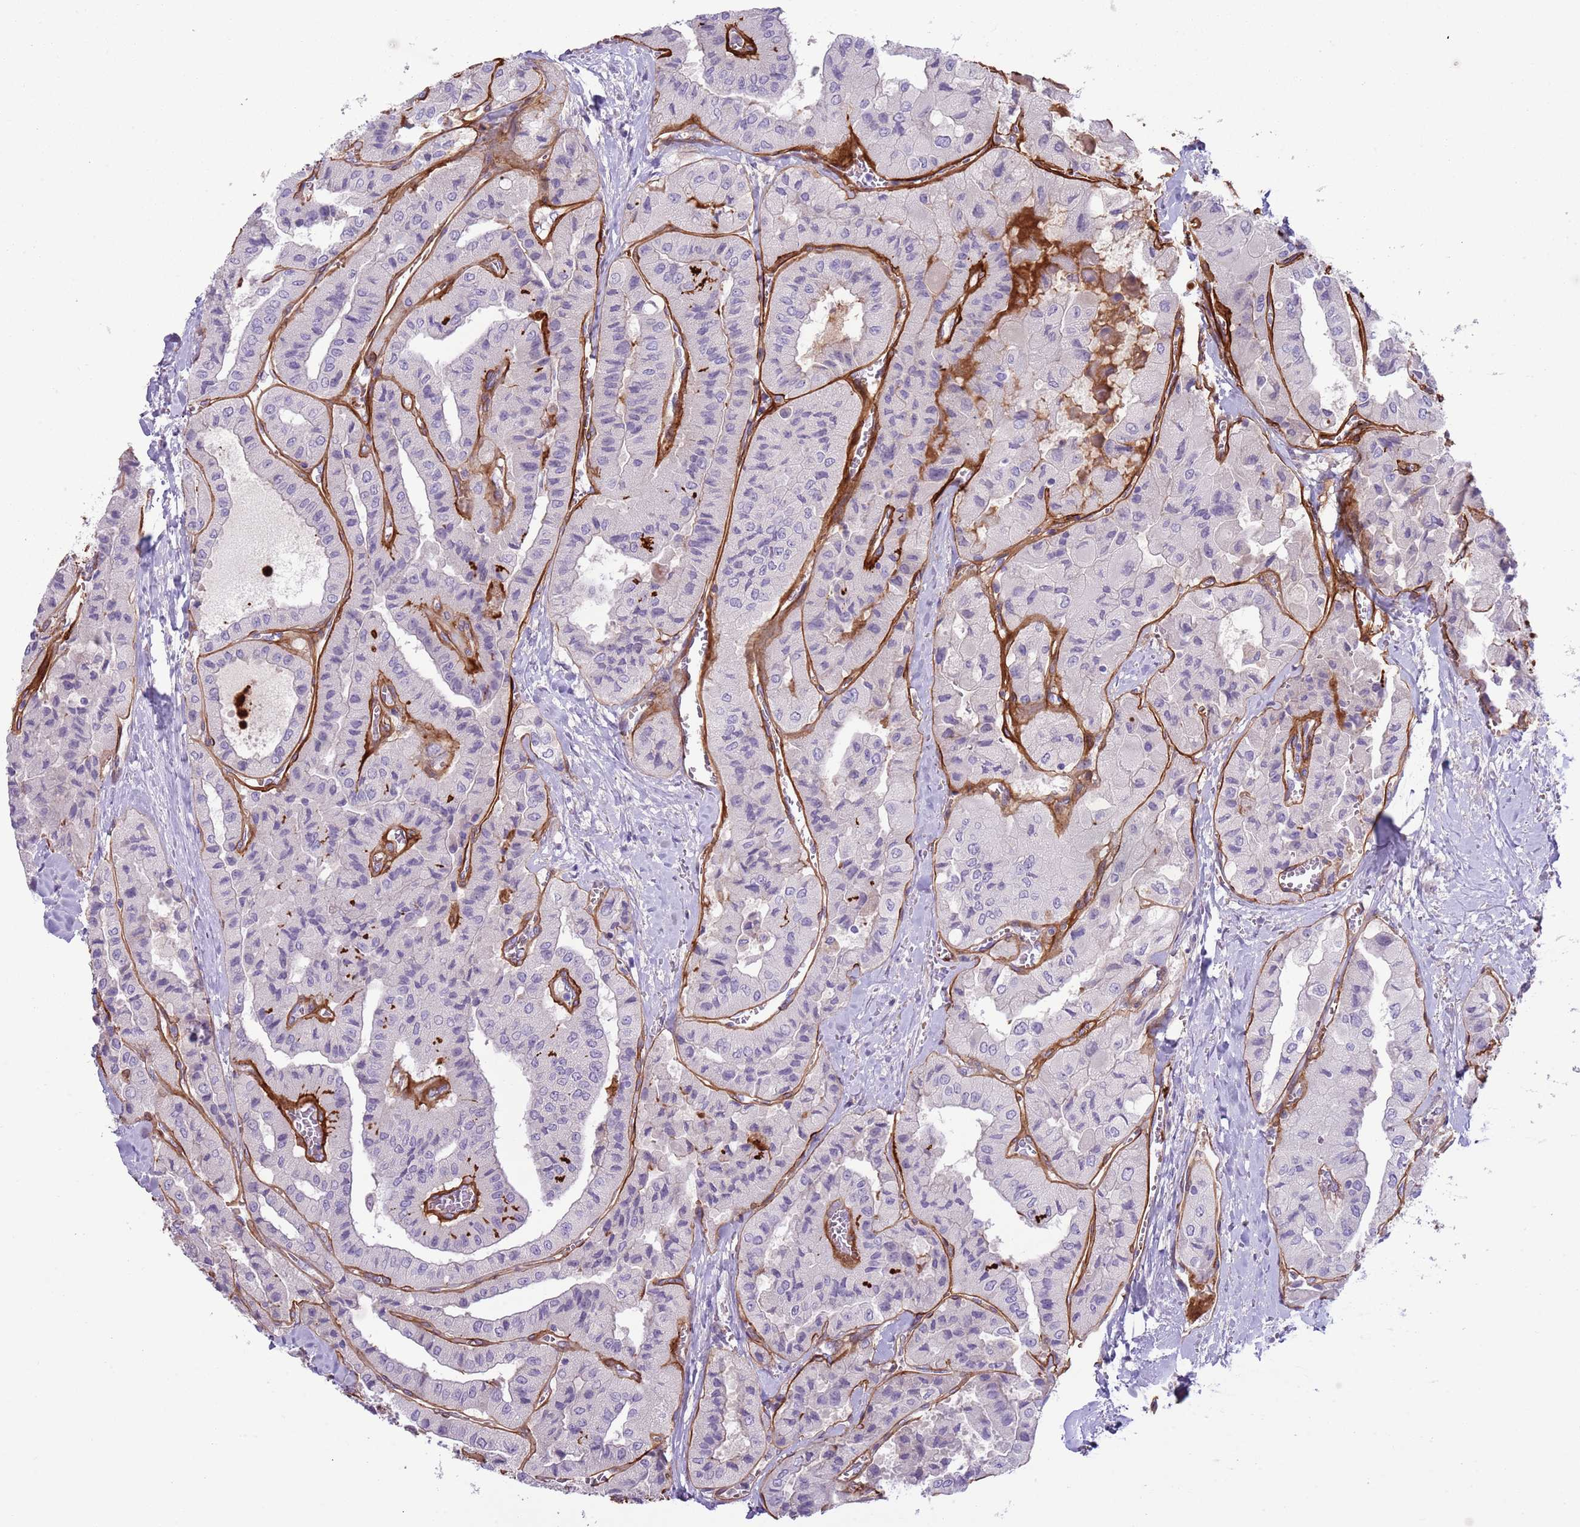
{"staining": {"intensity": "negative", "quantity": "none", "location": "none"}, "tissue": "thyroid cancer", "cell_type": "Tumor cells", "image_type": "cancer", "snomed": [{"axis": "morphology", "description": "Normal tissue, NOS"}, {"axis": "morphology", "description": "Papillary adenocarcinoma, NOS"}, {"axis": "topography", "description": "Thyroid gland"}], "caption": "Photomicrograph shows no protein staining in tumor cells of thyroid cancer tissue.", "gene": "TINAGL1", "patient": {"sex": "female", "age": 59}}